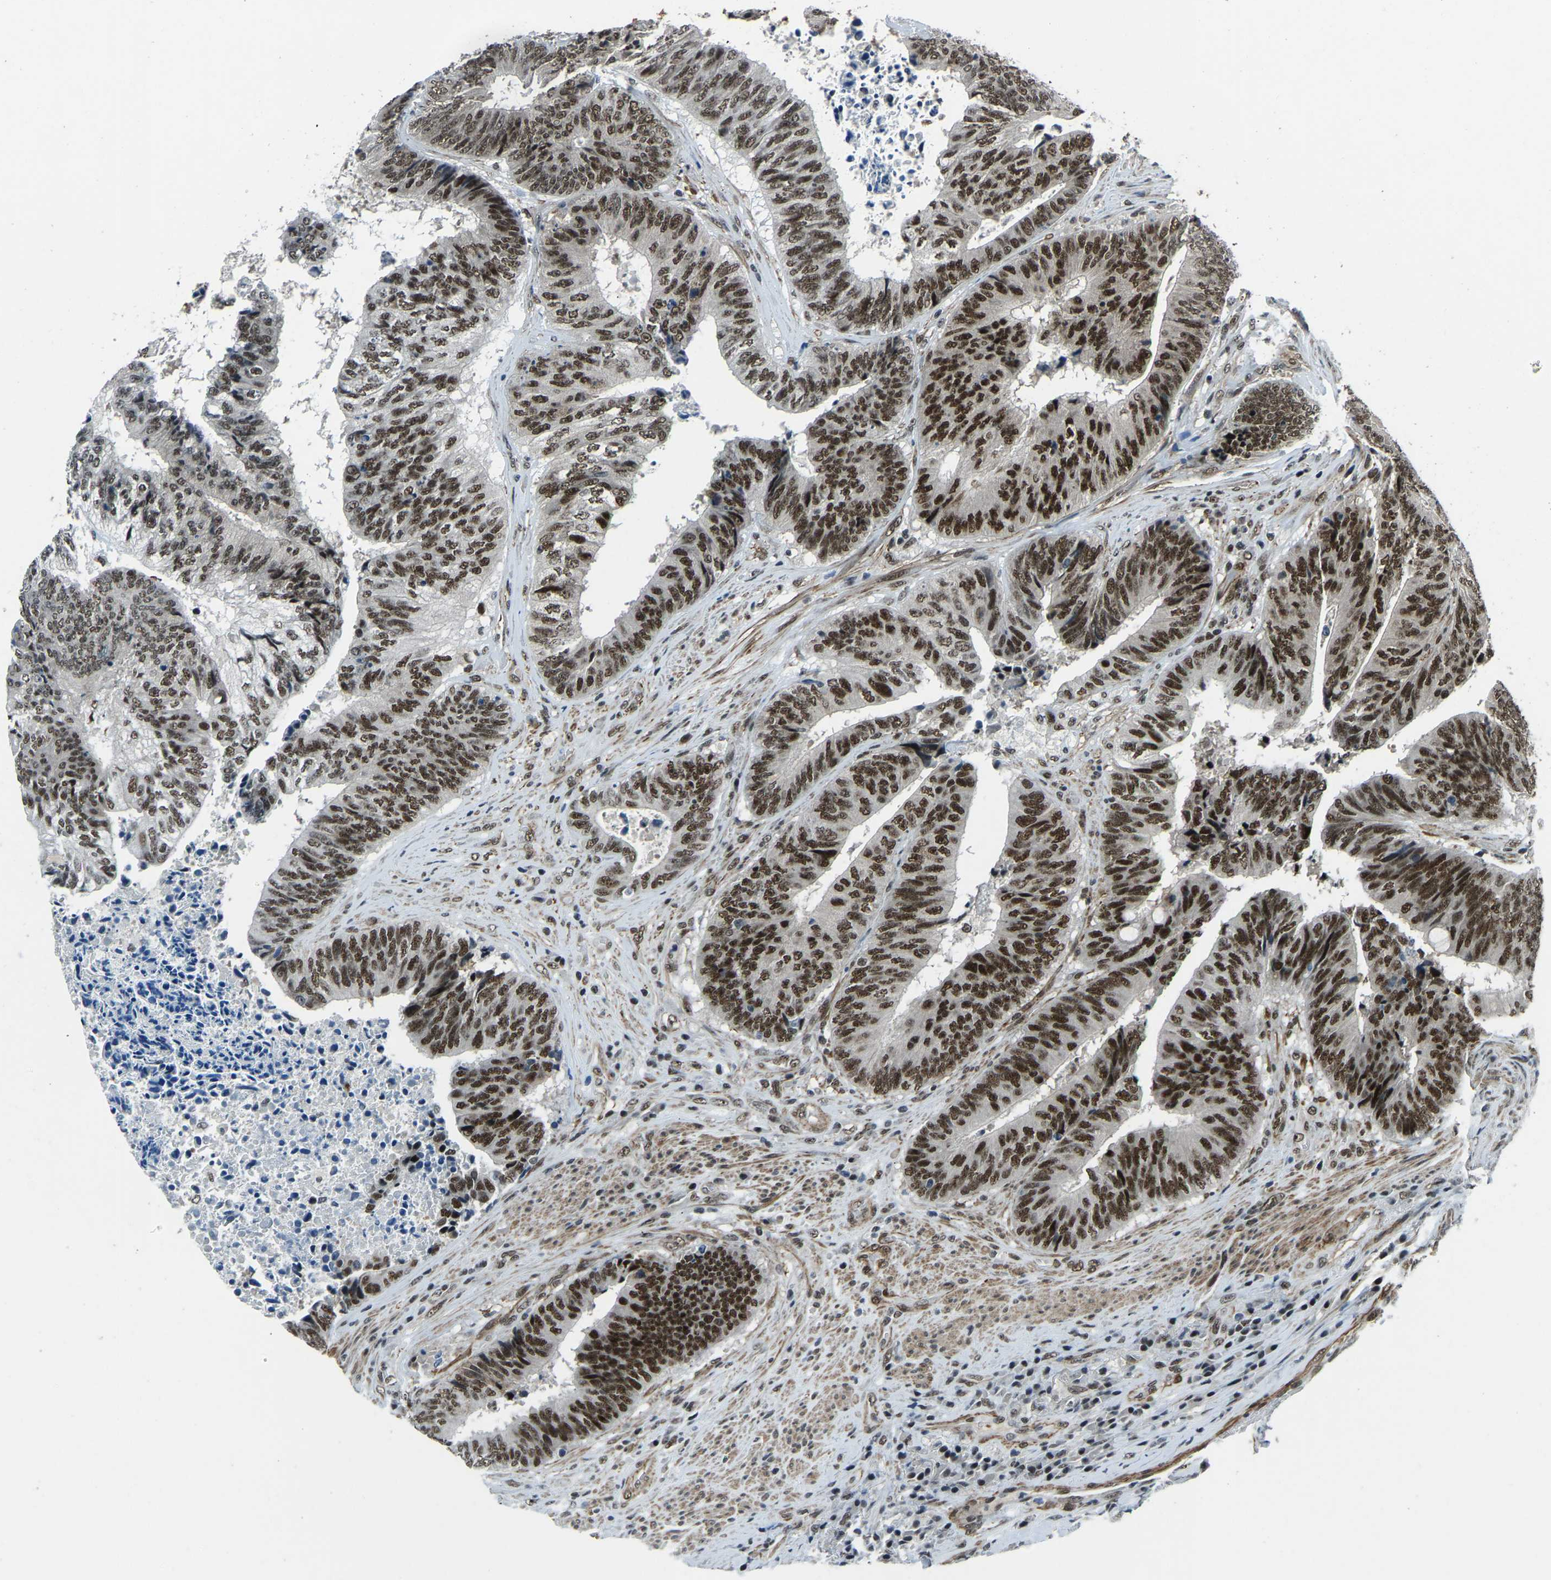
{"staining": {"intensity": "strong", "quantity": ">75%", "location": "nuclear"}, "tissue": "colorectal cancer", "cell_type": "Tumor cells", "image_type": "cancer", "snomed": [{"axis": "morphology", "description": "Adenocarcinoma, NOS"}, {"axis": "topography", "description": "Rectum"}], "caption": "An image of human colorectal adenocarcinoma stained for a protein reveals strong nuclear brown staining in tumor cells.", "gene": "PRCC", "patient": {"sex": "male", "age": 72}}